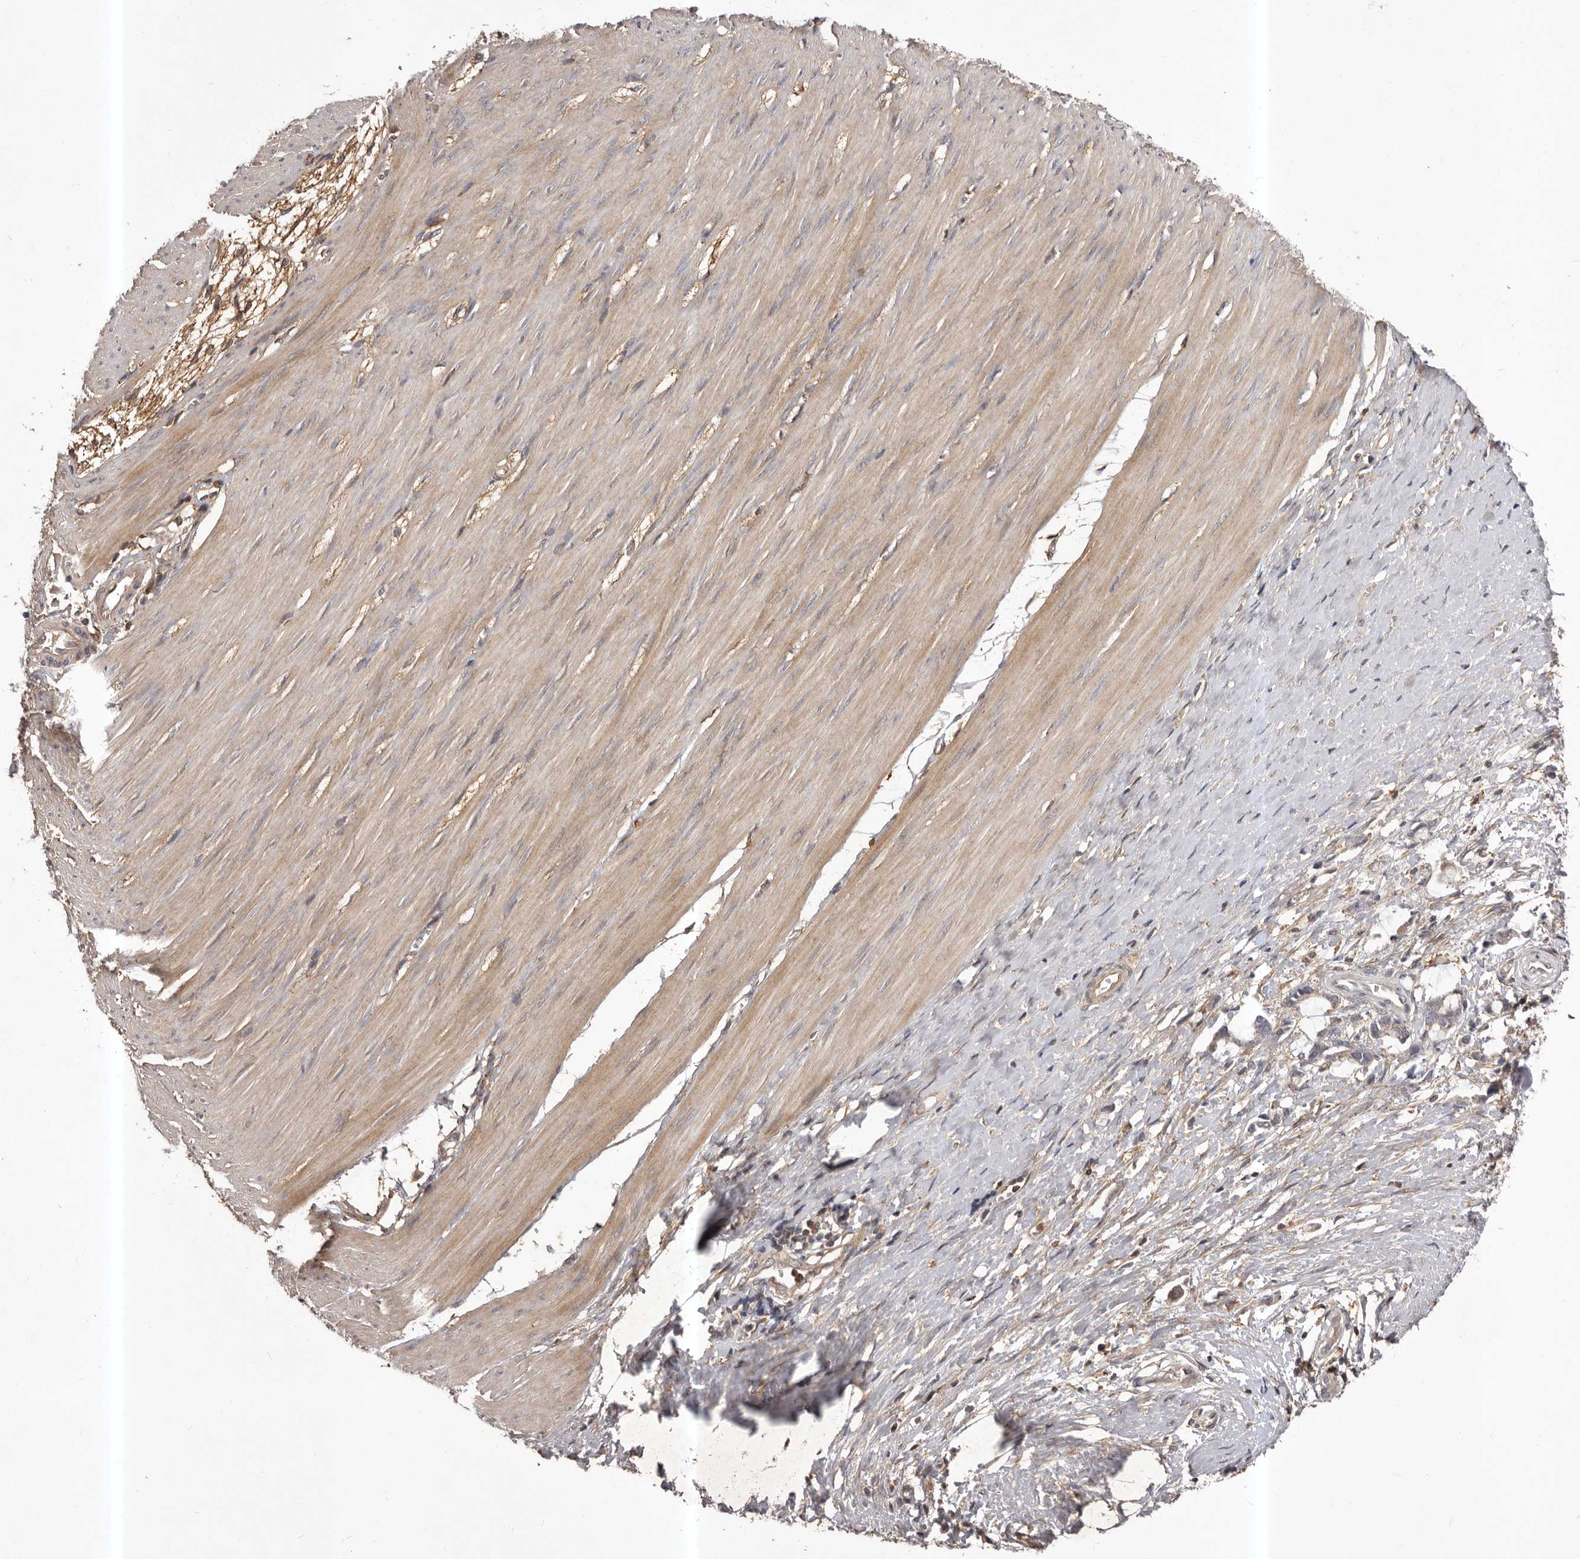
{"staining": {"intensity": "moderate", "quantity": ">75%", "location": "cytoplasmic/membranous"}, "tissue": "smooth muscle", "cell_type": "Smooth muscle cells", "image_type": "normal", "snomed": [{"axis": "morphology", "description": "Normal tissue, NOS"}, {"axis": "morphology", "description": "Adenocarcinoma, NOS"}, {"axis": "topography", "description": "Colon"}, {"axis": "topography", "description": "Peripheral nerve tissue"}], "caption": "This photomicrograph exhibits IHC staining of unremarkable human smooth muscle, with medium moderate cytoplasmic/membranous expression in approximately >75% of smooth muscle cells.", "gene": "GLIPR2", "patient": {"sex": "male", "age": 14}}